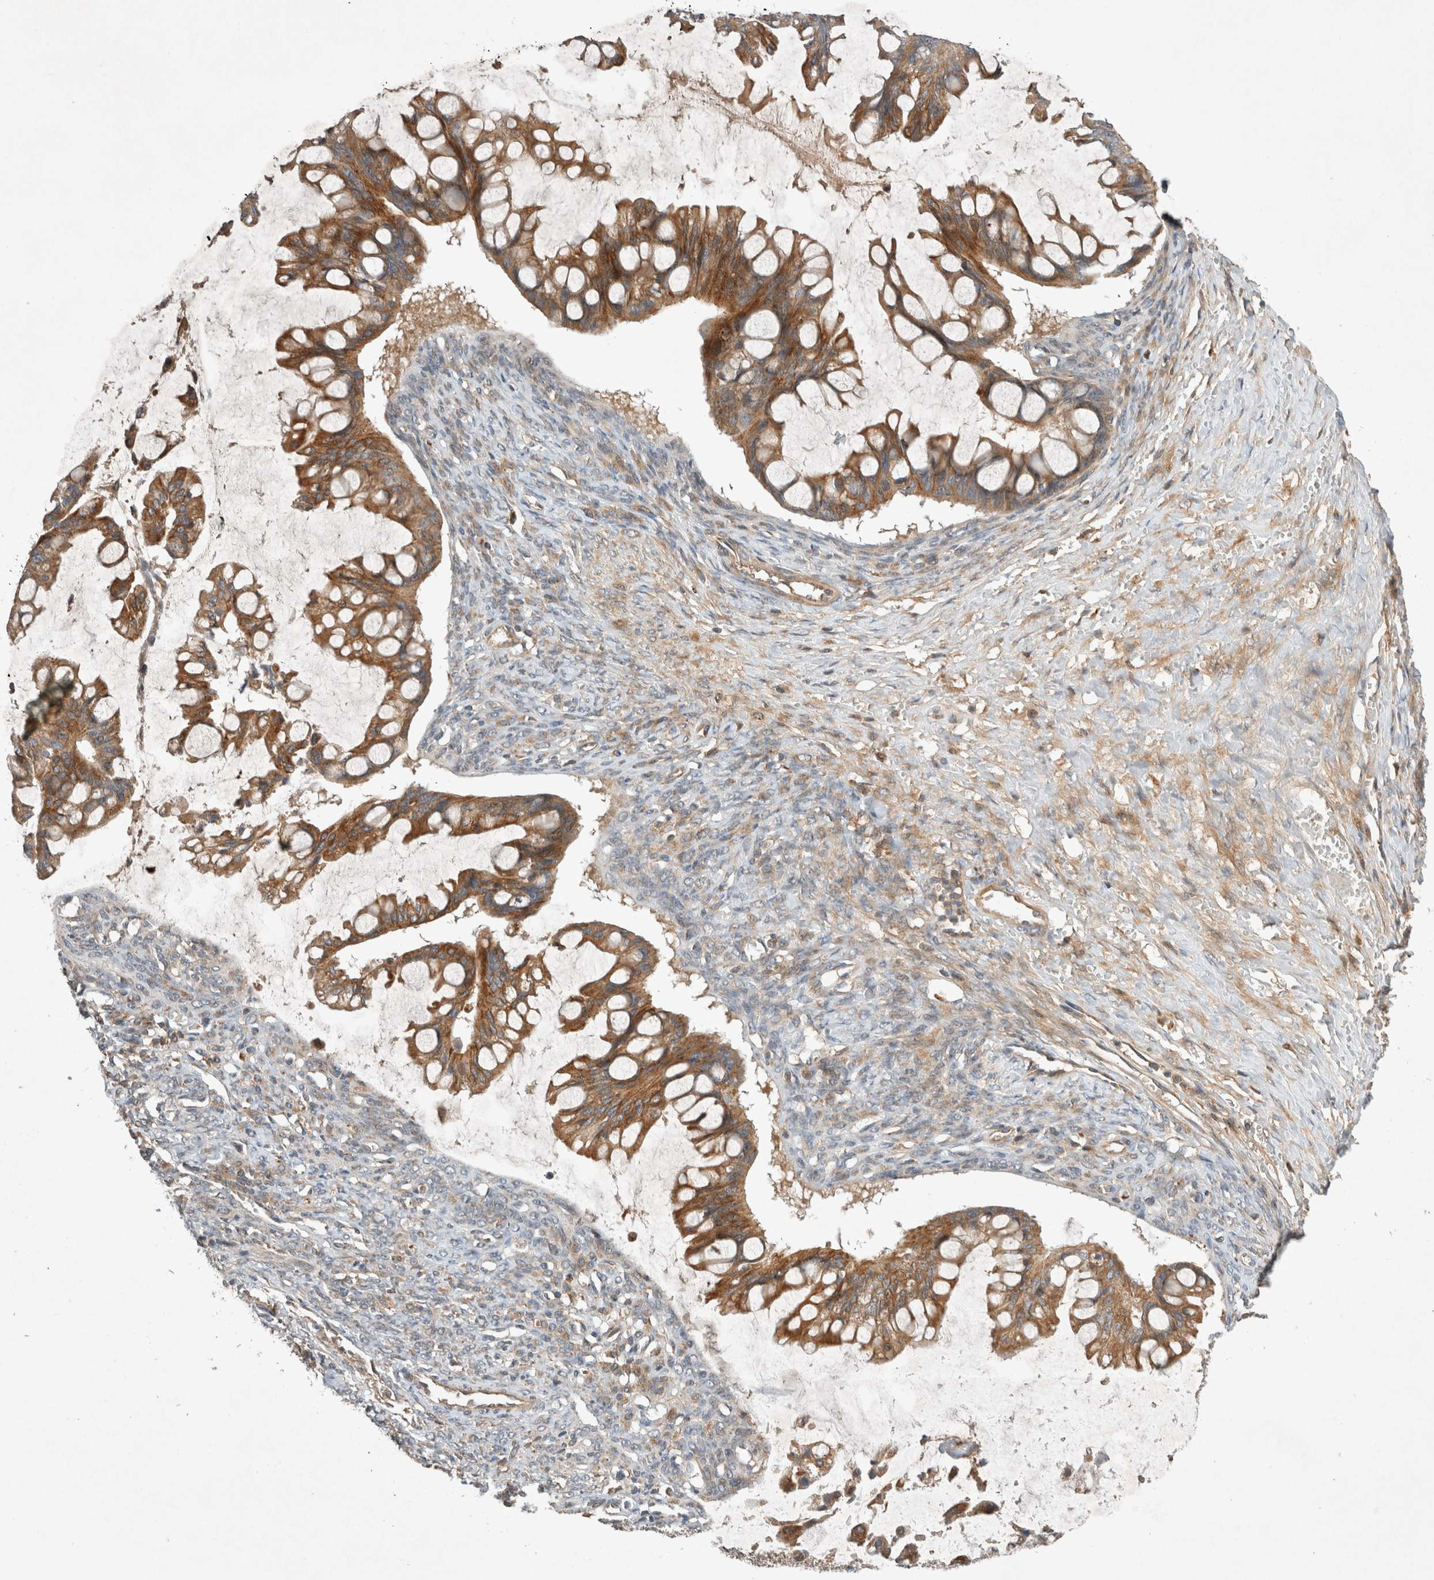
{"staining": {"intensity": "moderate", "quantity": ">75%", "location": "cytoplasmic/membranous"}, "tissue": "ovarian cancer", "cell_type": "Tumor cells", "image_type": "cancer", "snomed": [{"axis": "morphology", "description": "Cystadenocarcinoma, mucinous, NOS"}, {"axis": "topography", "description": "Ovary"}], "caption": "Protein staining reveals moderate cytoplasmic/membranous positivity in approximately >75% of tumor cells in ovarian mucinous cystadenocarcinoma. (Stains: DAB in brown, nuclei in blue, Microscopy: brightfield microscopy at high magnification).", "gene": "ARMC9", "patient": {"sex": "female", "age": 73}}